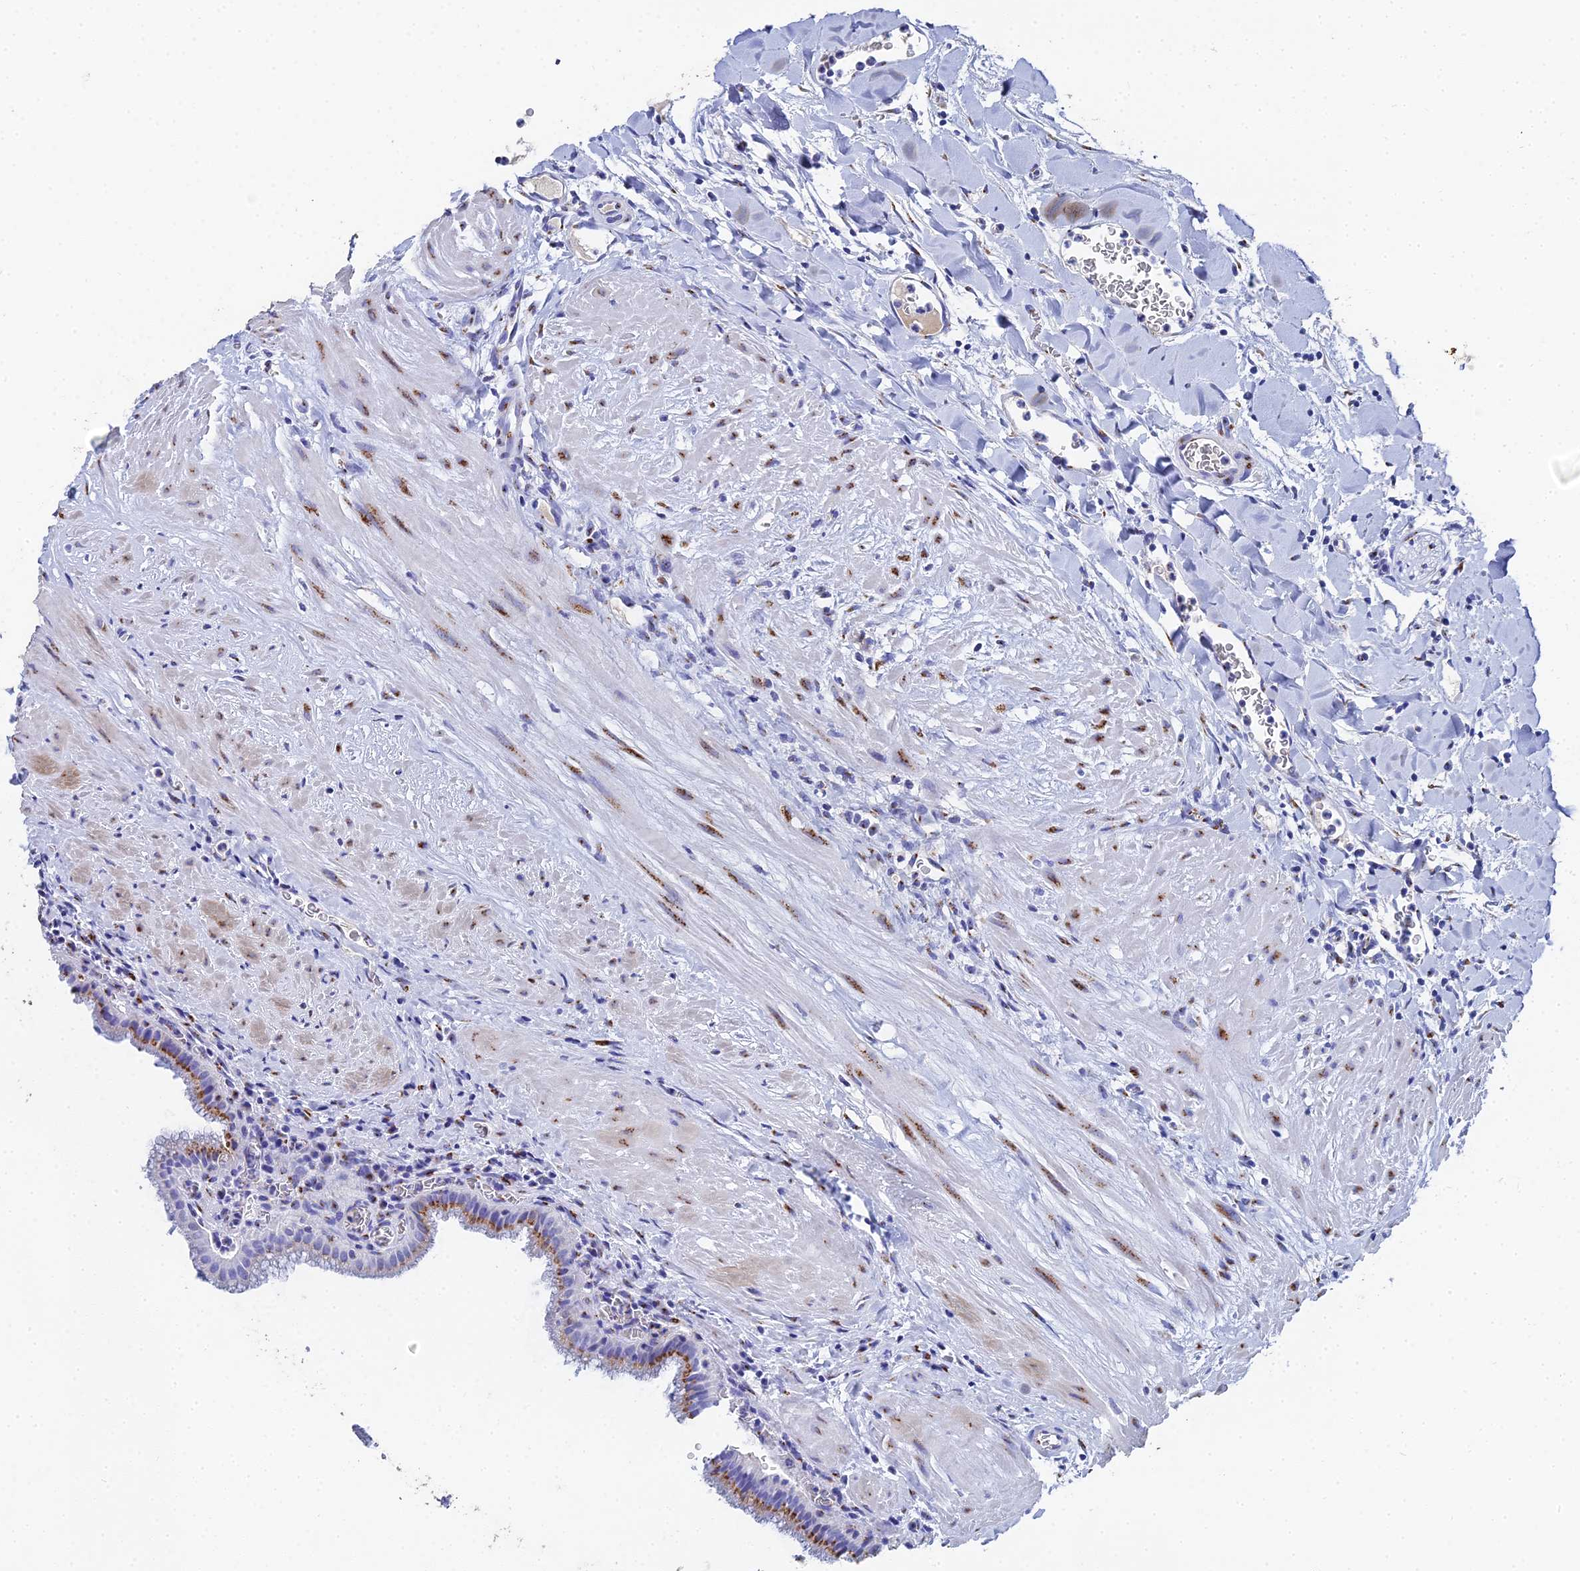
{"staining": {"intensity": "moderate", "quantity": "<25%", "location": "cytoplasmic/membranous"}, "tissue": "gallbladder", "cell_type": "Glandular cells", "image_type": "normal", "snomed": [{"axis": "morphology", "description": "Normal tissue, NOS"}, {"axis": "topography", "description": "Gallbladder"}], "caption": "Gallbladder stained with DAB (3,3'-diaminobenzidine) immunohistochemistry displays low levels of moderate cytoplasmic/membranous positivity in approximately <25% of glandular cells. Using DAB (brown) and hematoxylin (blue) stains, captured at high magnification using brightfield microscopy.", "gene": "ENSG00000268674", "patient": {"sex": "male", "age": 78}}